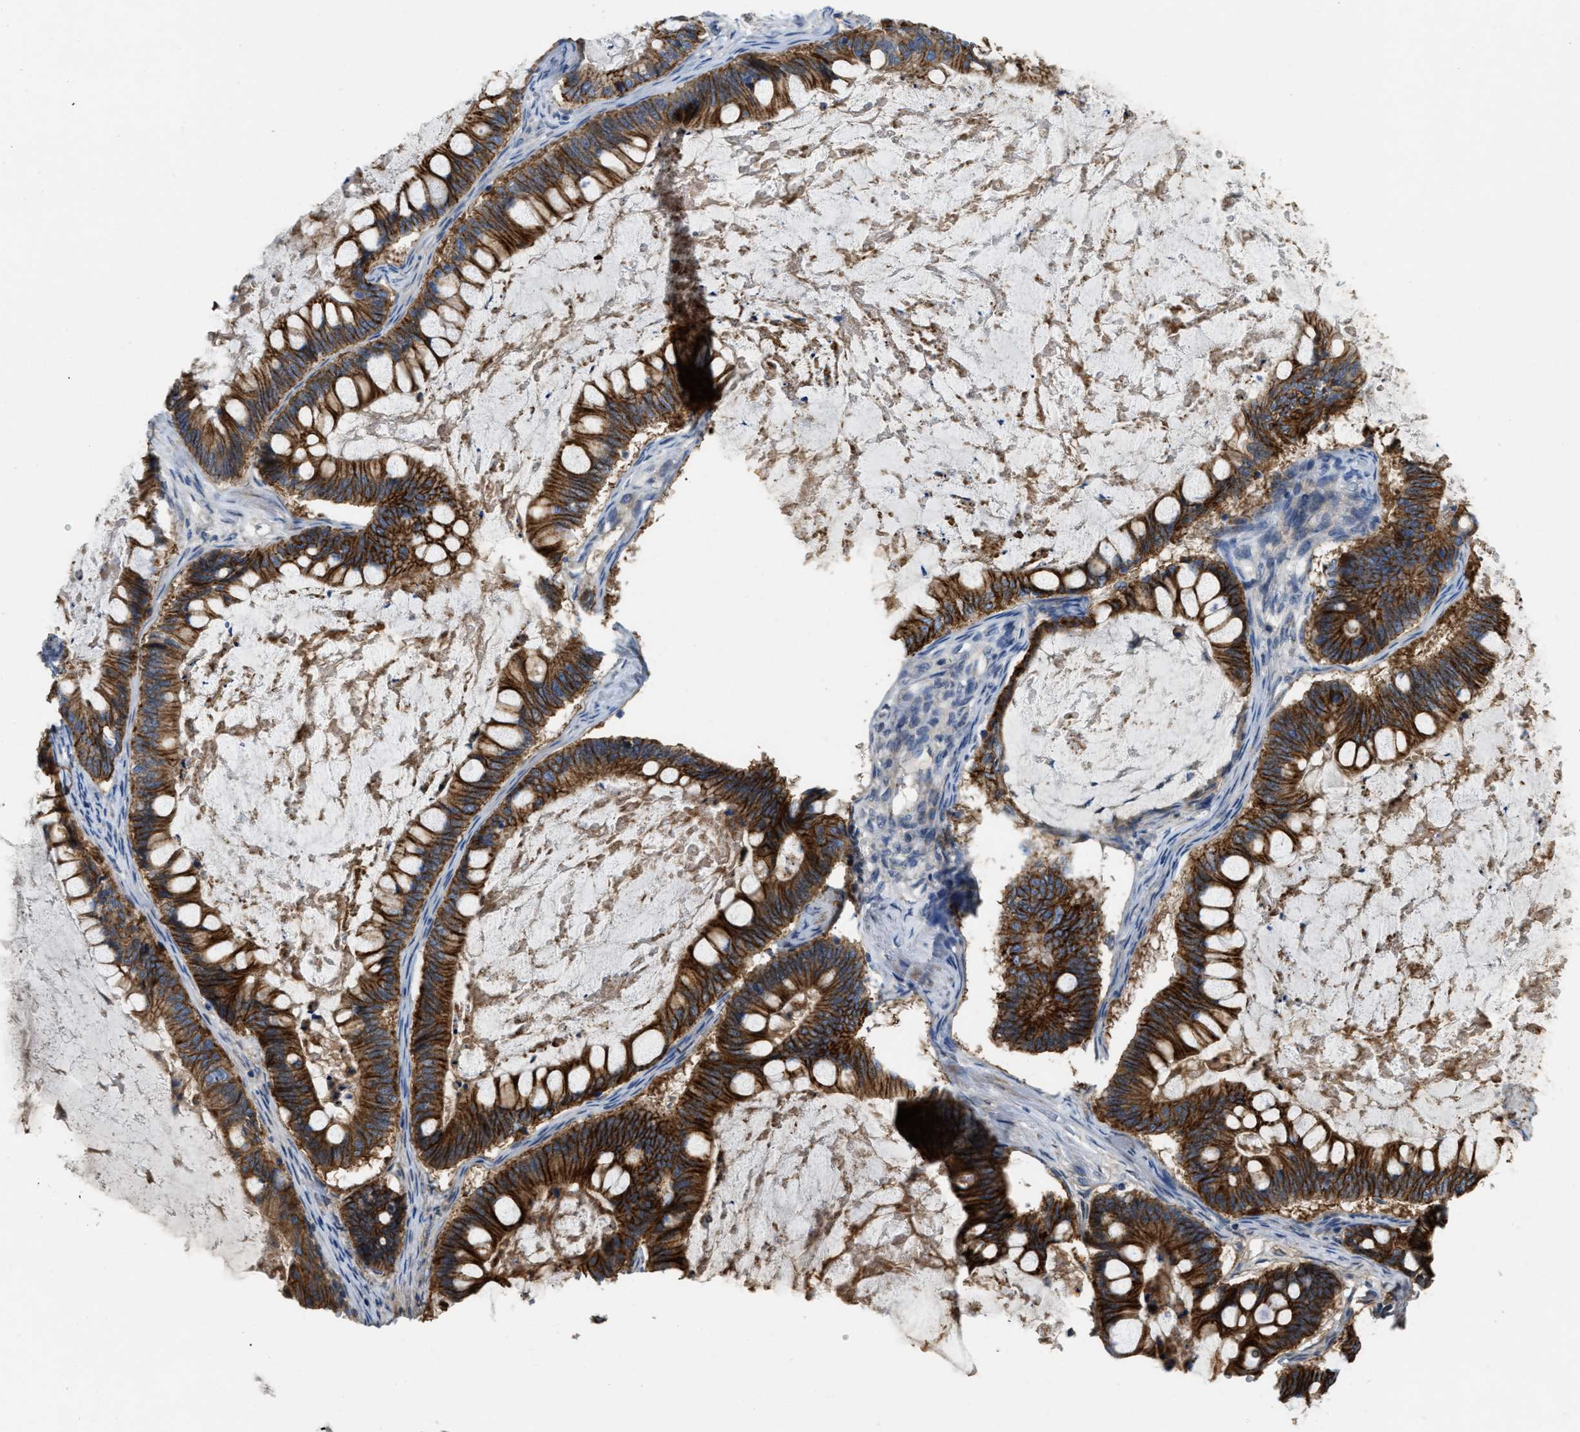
{"staining": {"intensity": "strong", "quantity": ">75%", "location": "cytoplasmic/membranous"}, "tissue": "ovarian cancer", "cell_type": "Tumor cells", "image_type": "cancer", "snomed": [{"axis": "morphology", "description": "Cystadenocarcinoma, mucinous, NOS"}, {"axis": "topography", "description": "Ovary"}], "caption": "Immunohistochemistry of human ovarian mucinous cystadenocarcinoma displays high levels of strong cytoplasmic/membranous expression in about >75% of tumor cells.", "gene": "DHX58", "patient": {"sex": "female", "age": 61}}